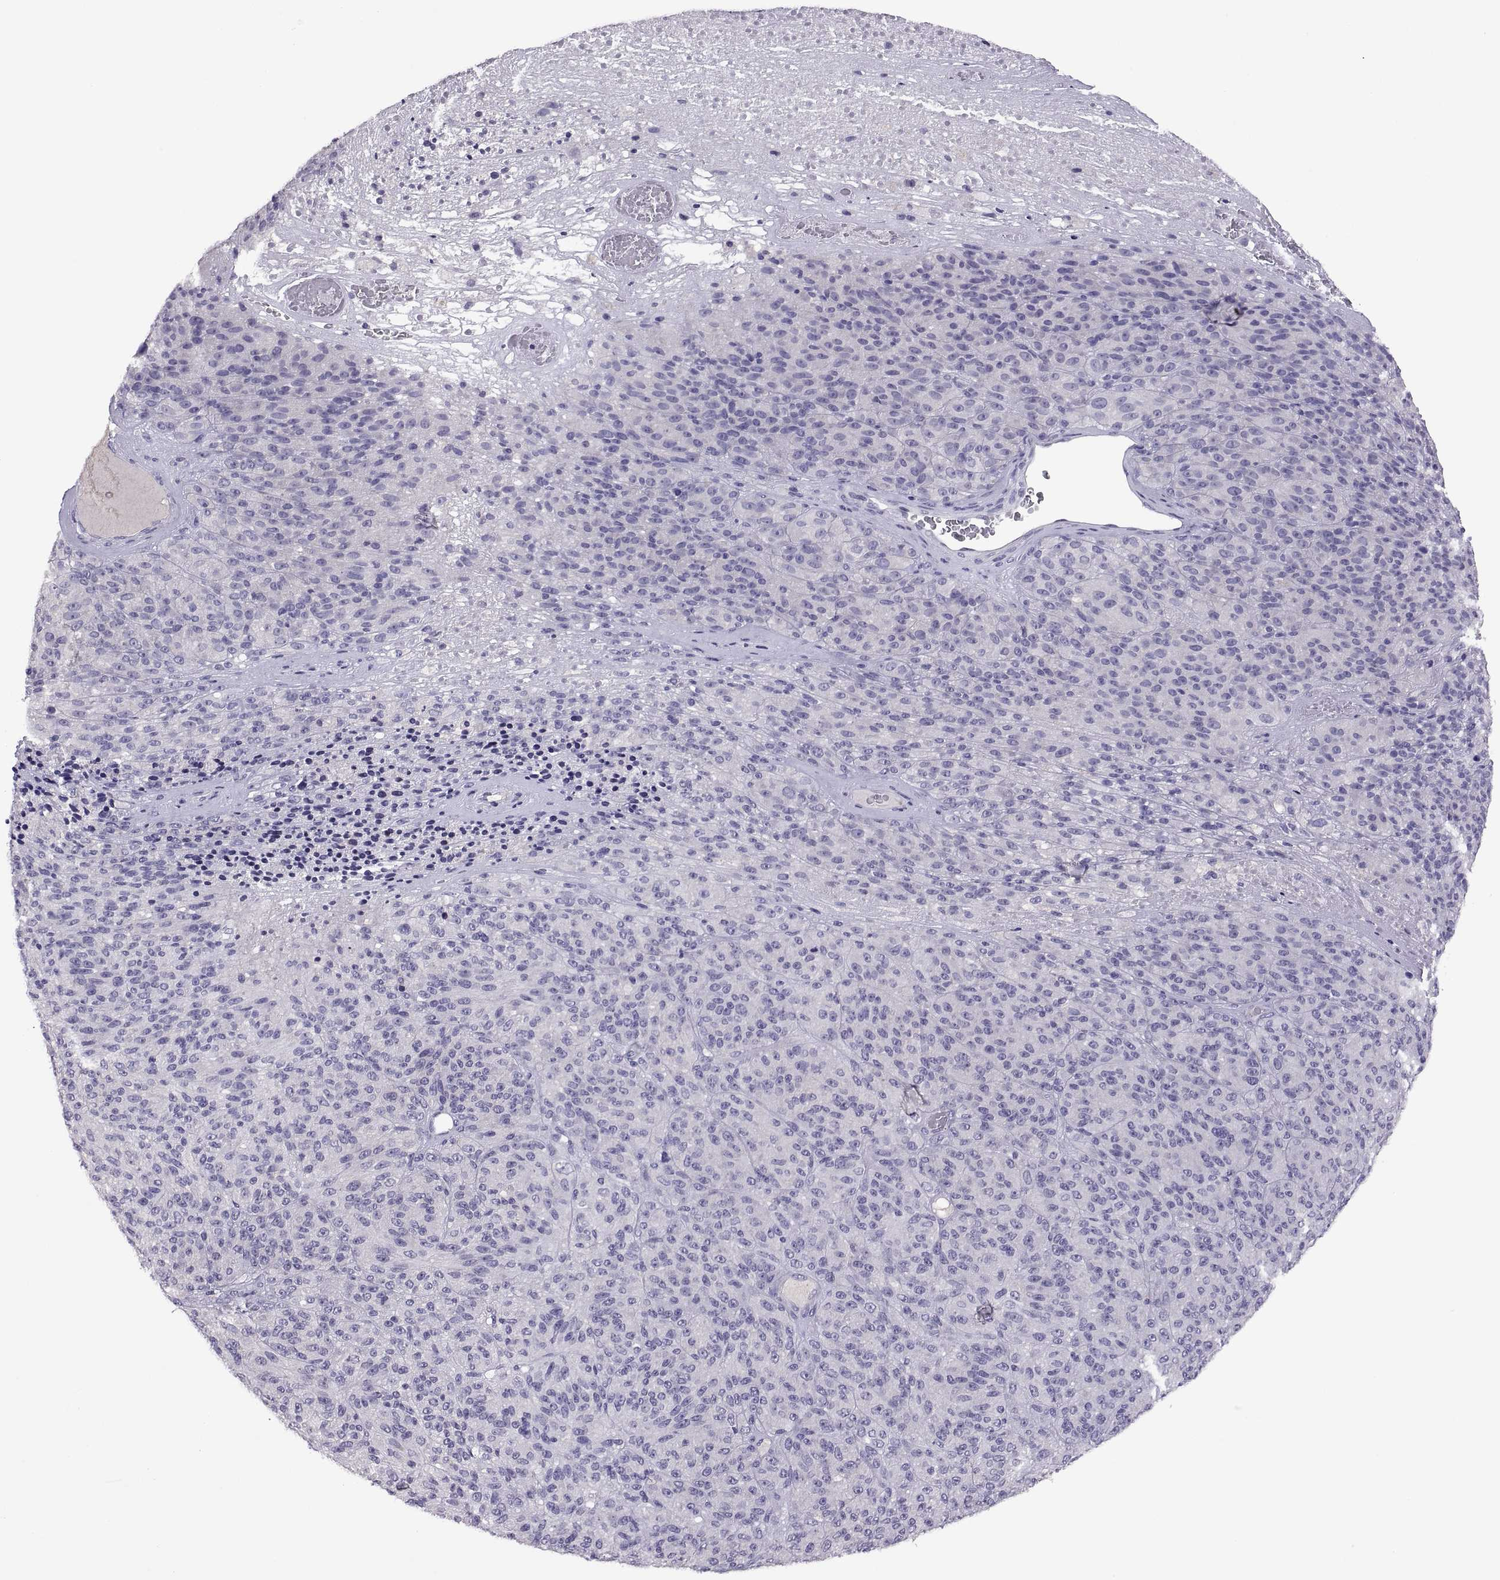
{"staining": {"intensity": "negative", "quantity": "none", "location": "none"}, "tissue": "melanoma", "cell_type": "Tumor cells", "image_type": "cancer", "snomed": [{"axis": "morphology", "description": "Malignant melanoma, Metastatic site"}, {"axis": "topography", "description": "Brain"}], "caption": "Immunohistochemistry micrograph of melanoma stained for a protein (brown), which shows no expression in tumor cells. (DAB (3,3'-diaminobenzidine) immunohistochemistry (IHC) with hematoxylin counter stain).", "gene": "TBX19", "patient": {"sex": "female", "age": 56}}